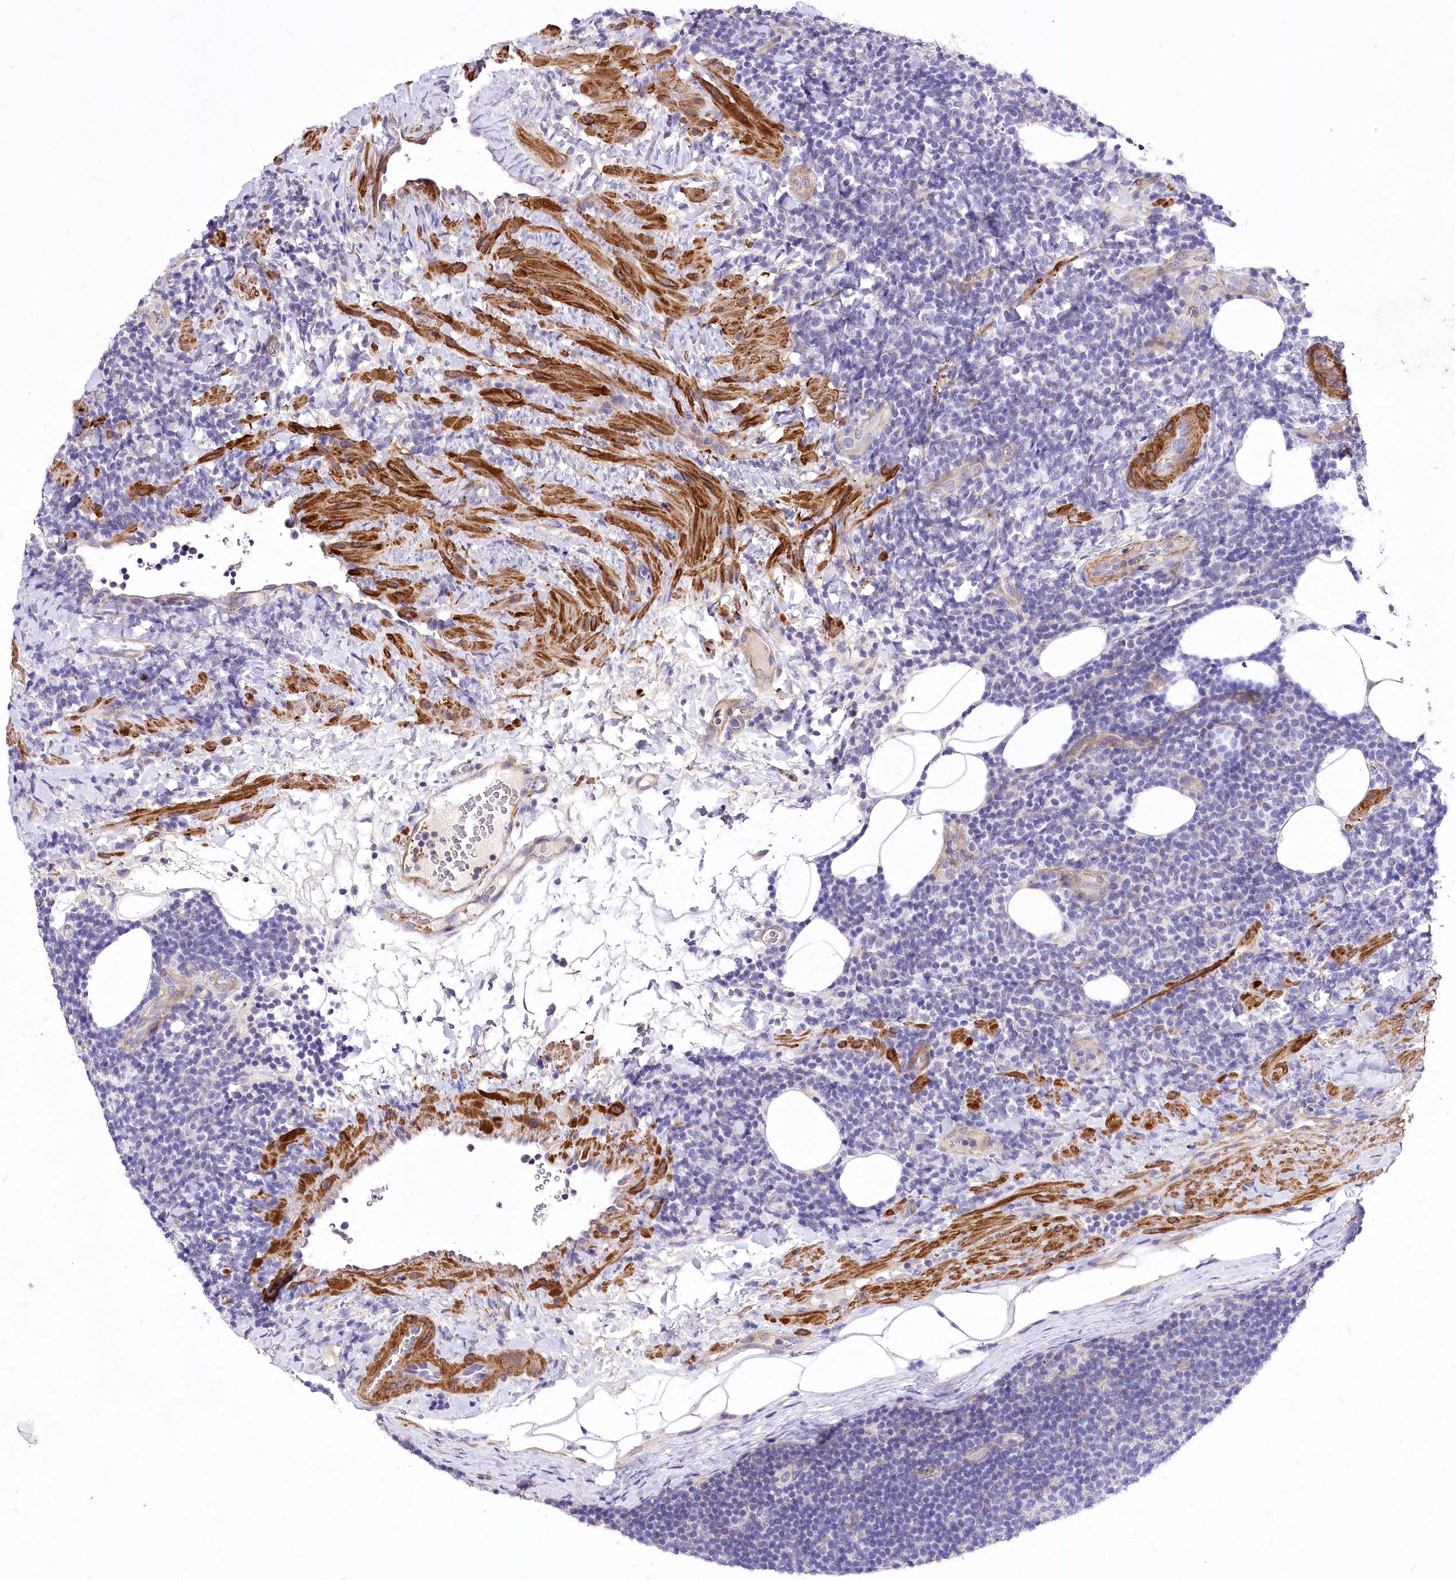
{"staining": {"intensity": "negative", "quantity": "none", "location": "none"}, "tissue": "lymphoma", "cell_type": "Tumor cells", "image_type": "cancer", "snomed": [{"axis": "morphology", "description": "Malignant lymphoma, non-Hodgkin's type, Low grade"}, {"axis": "topography", "description": "Lymph node"}], "caption": "A histopathology image of lymphoma stained for a protein displays no brown staining in tumor cells.", "gene": "RDH16", "patient": {"sex": "male", "age": 66}}